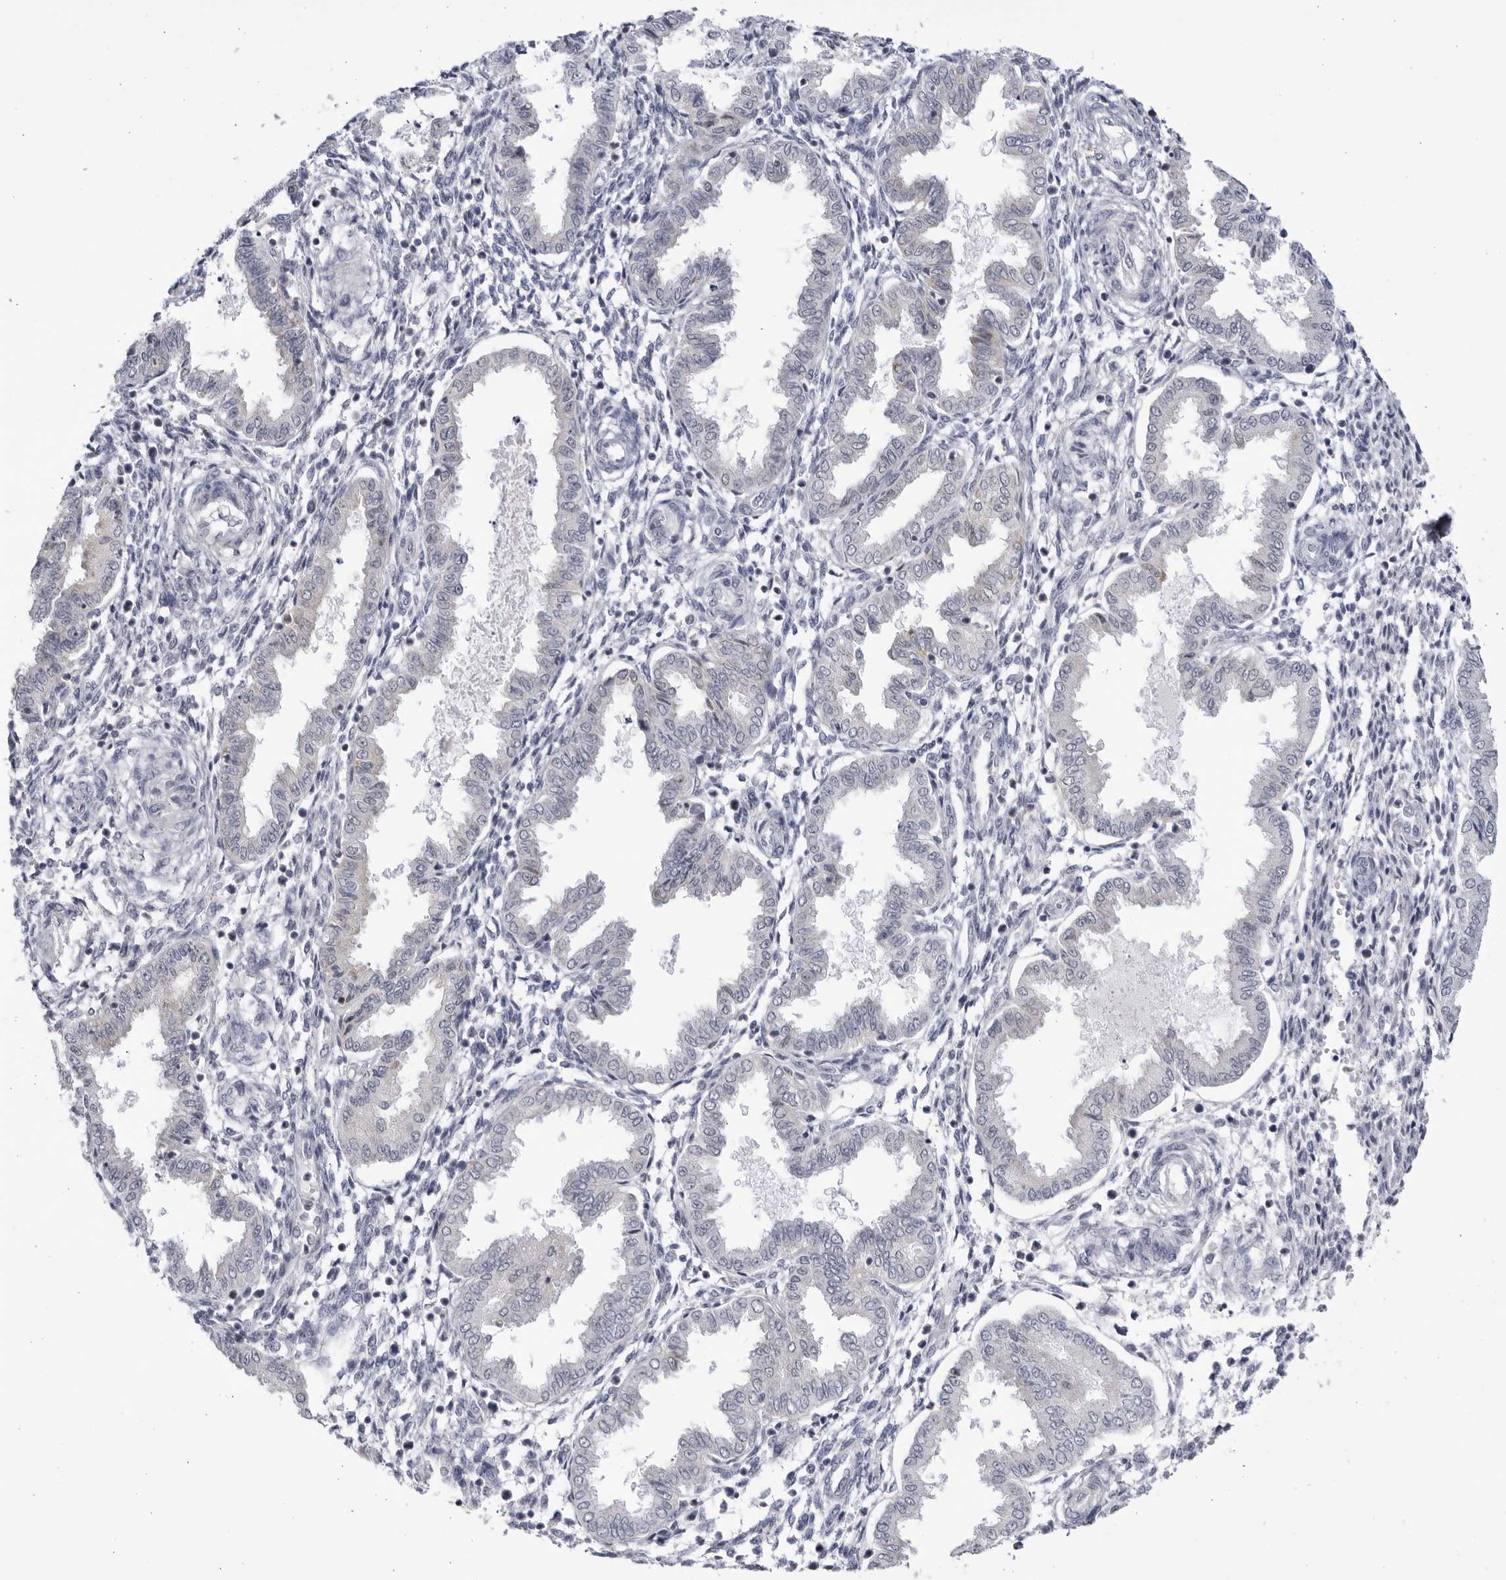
{"staining": {"intensity": "negative", "quantity": "none", "location": "none"}, "tissue": "endometrium", "cell_type": "Cells in endometrial stroma", "image_type": "normal", "snomed": [{"axis": "morphology", "description": "Normal tissue, NOS"}, {"axis": "topography", "description": "Endometrium"}], "caption": "Histopathology image shows no significant protein positivity in cells in endometrial stroma of unremarkable endometrium.", "gene": "CNBD1", "patient": {"sex": "female", "age": 33}}